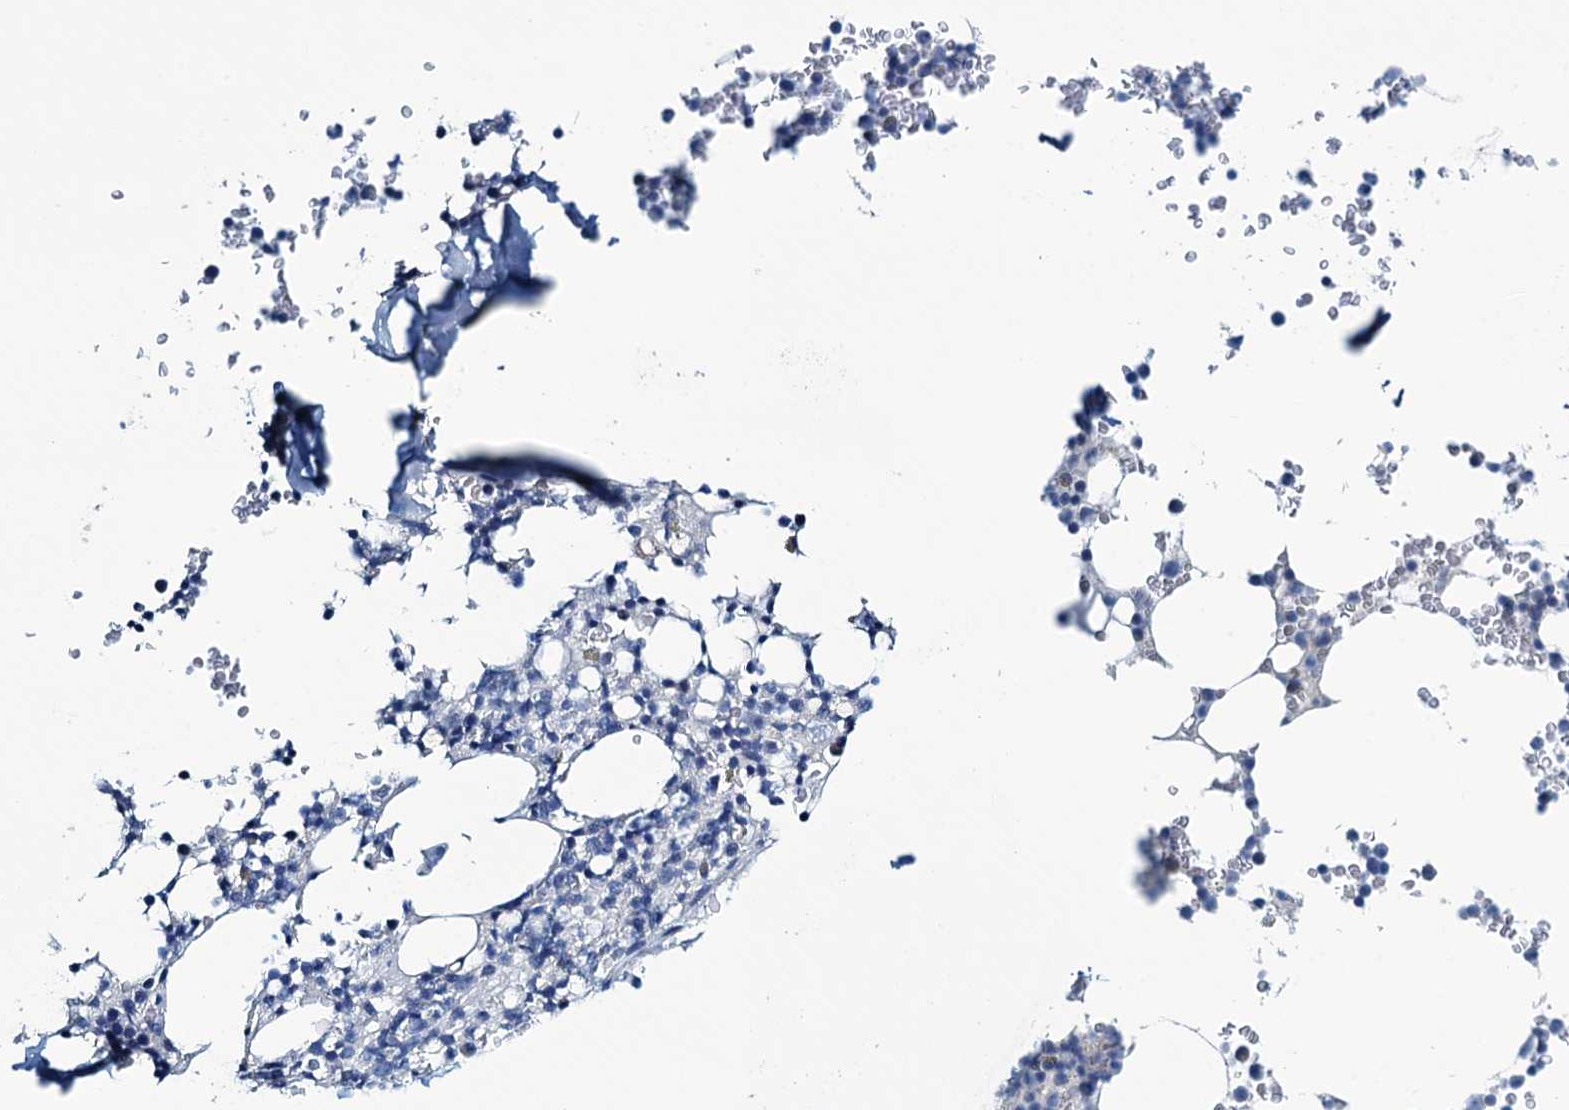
{"staining": {"intensity": "negative", "quantity": "none", "location": "none"}, "tissue": "bone marrow", "cell_type": "Hematopoietic cells", "image_type": "normal", "snomed": [{"axis": "morphology", "description": "Normal tissue, NOS"}, {"axis": "topography", "description": "Bone marrow"}], "caption": "Immunohistochemistry of unremarkable human bone marrow displays no positivity in hematopoietic cells.", "gene": "C10orf88", "patient": {"sex": "male", "age": 58}}